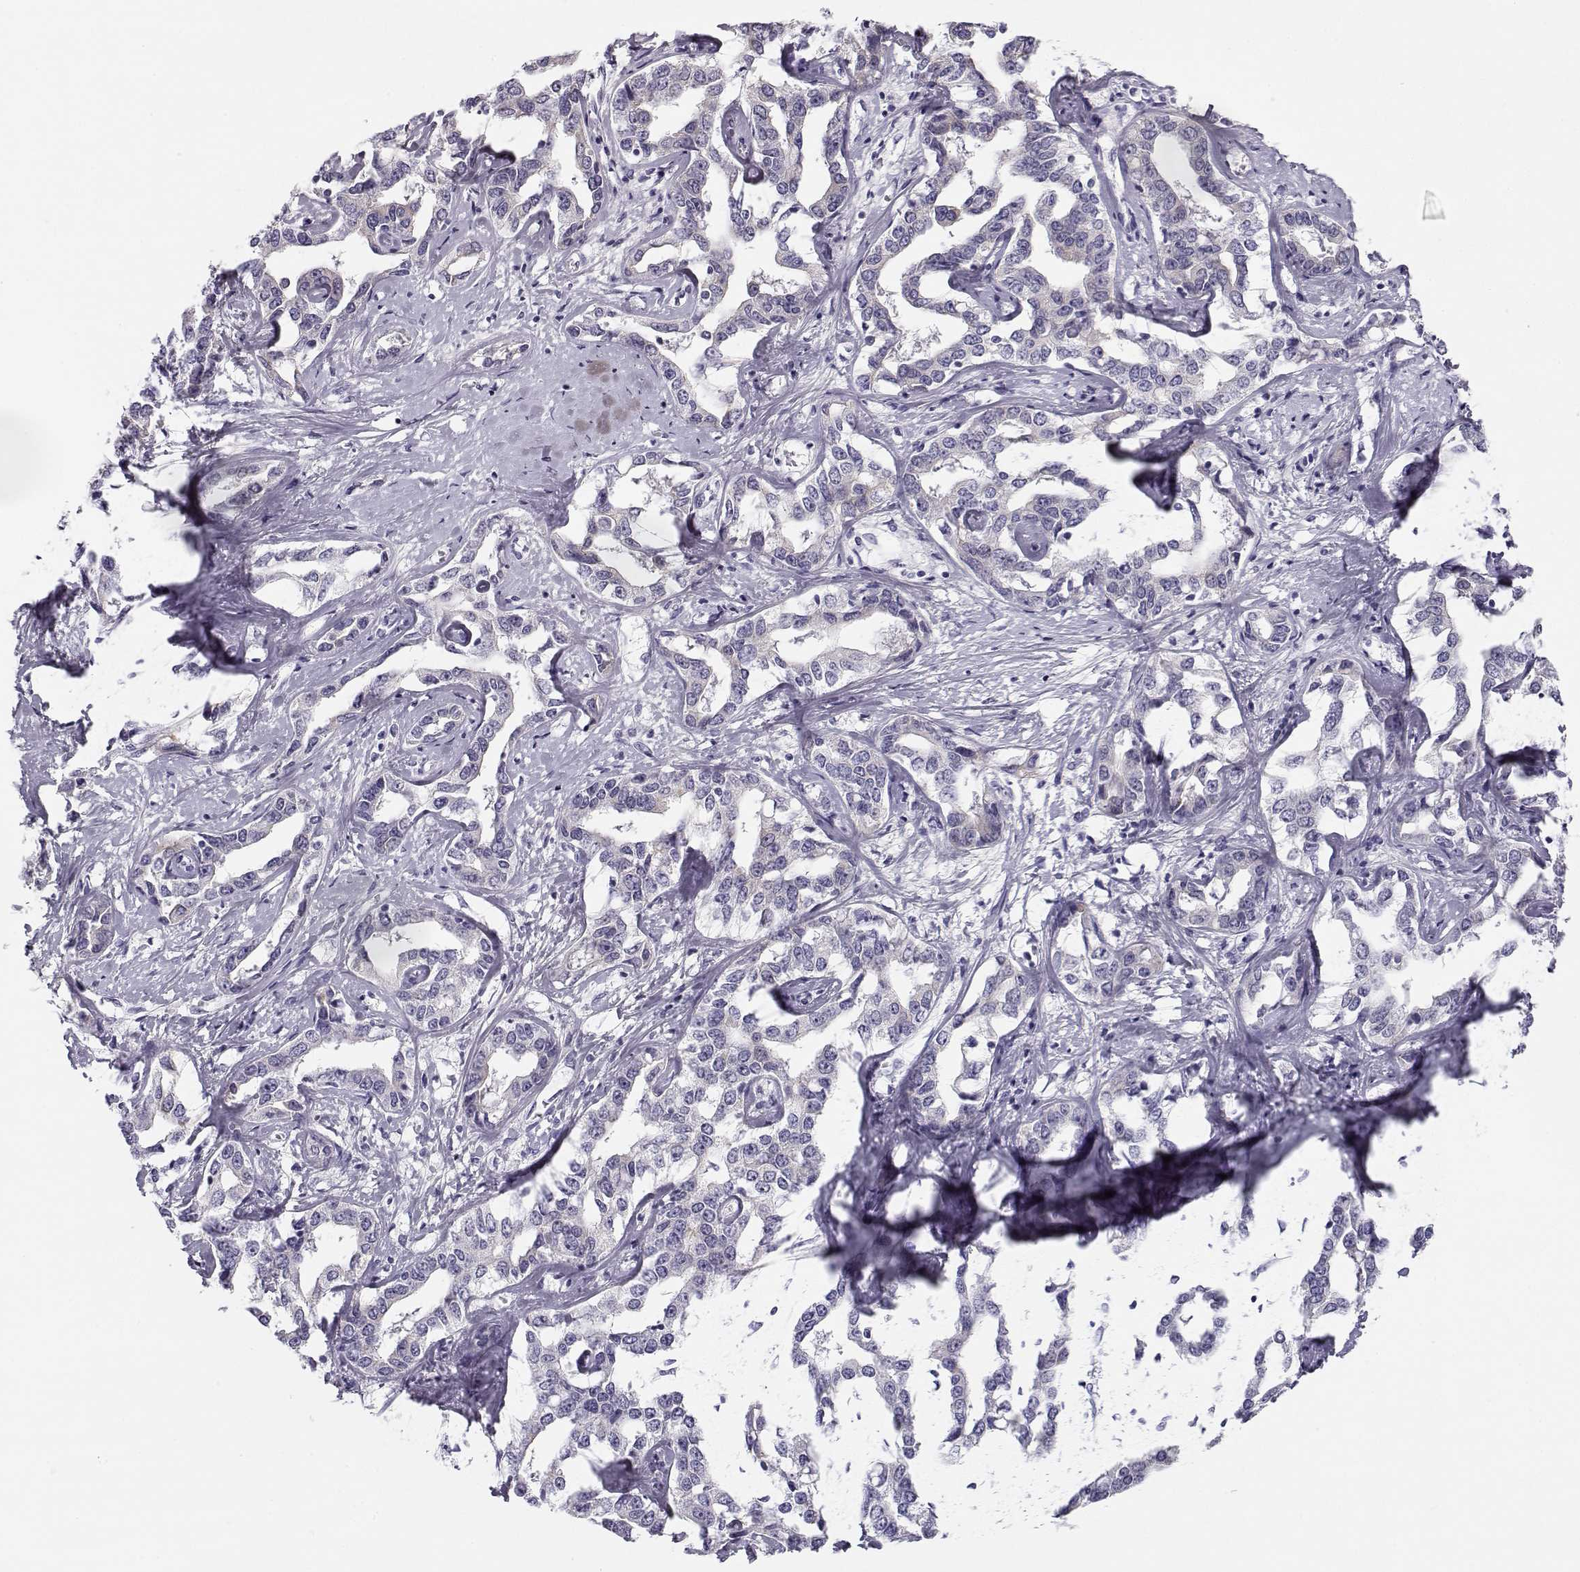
{"staining": {"intensity": "negative", "quantity": "none", "location": "none"}, "tissue": "liver cancer", "cell_type": "Tumor cells", "image_type": "cancer", "snomed": [{"axis": "morphology", "description": "Cholangiocarcinoma"}, {"axis": "topography", "description": "Liver"}], "caption": "An immunohistochemistry histopathology image of liver cholangiocarcinoma is shown. There is no staining in tumor cells of liver cholangiocarcinoma.", "gene": "CREB3L3", "patient": {"sex": "male", "age": 59}}